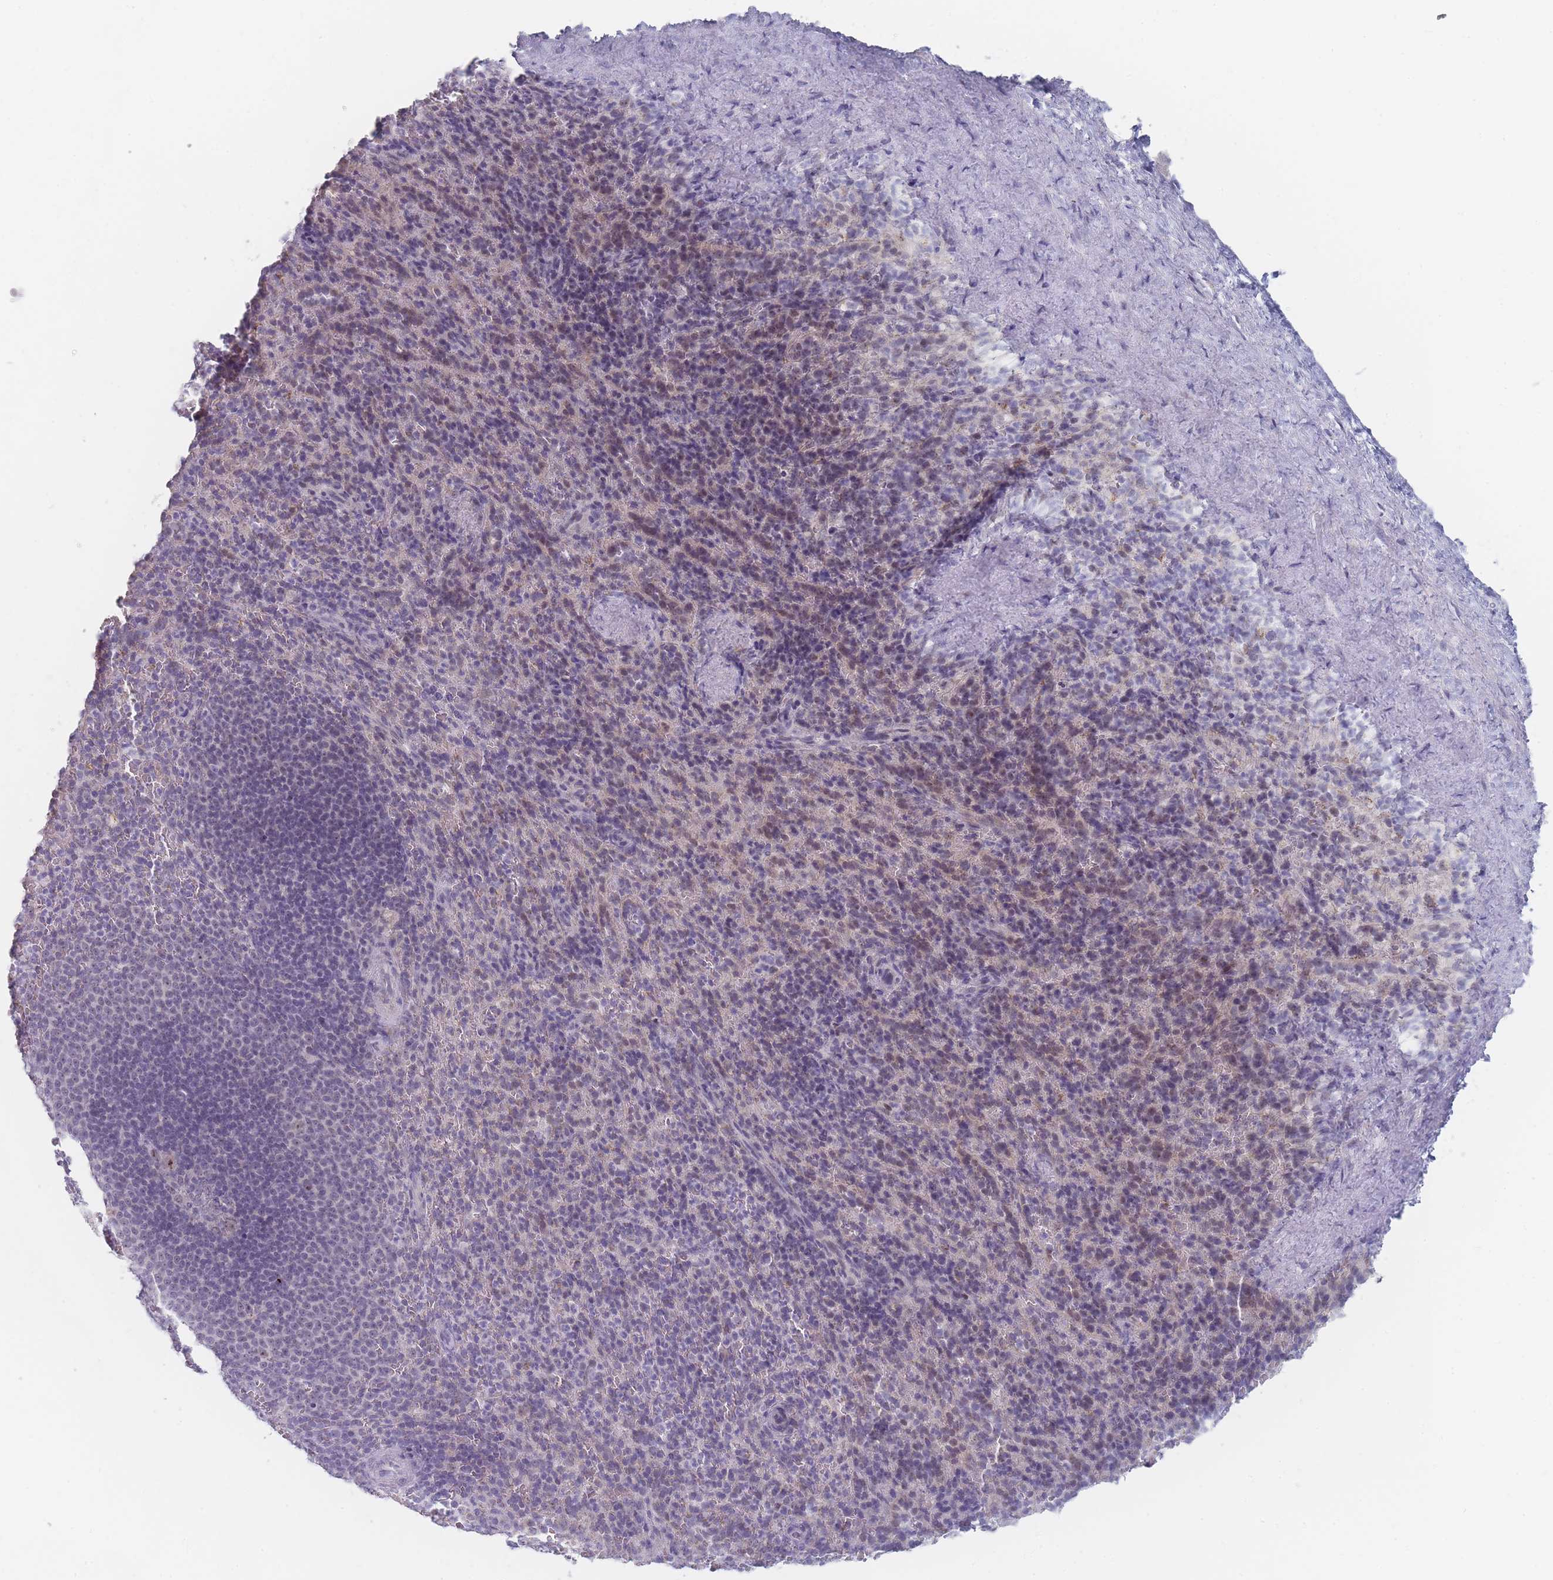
{"staining": {"intensity": "negative", "quantity": "none", "location": "none"}, "tissue": "spleen", "cell_type": "Cells in red pulp", "image_type": "normal", "snomed": [{"axis": "morphology", "description": "Normal tissue, NOS"}, {"axis": "topography", "description": "Spleen"}], "caption": "Immunohistochemical staining of normal human spleen exhibits no significant expression in cells in red pulp. (Brightfield microscopy of DAB (3,3'-diaminobenzidine) immunohistochemistry (IHC) at high magnification).", "gene": "RNF8", "patient": {"sex": "female", "age": 21}}